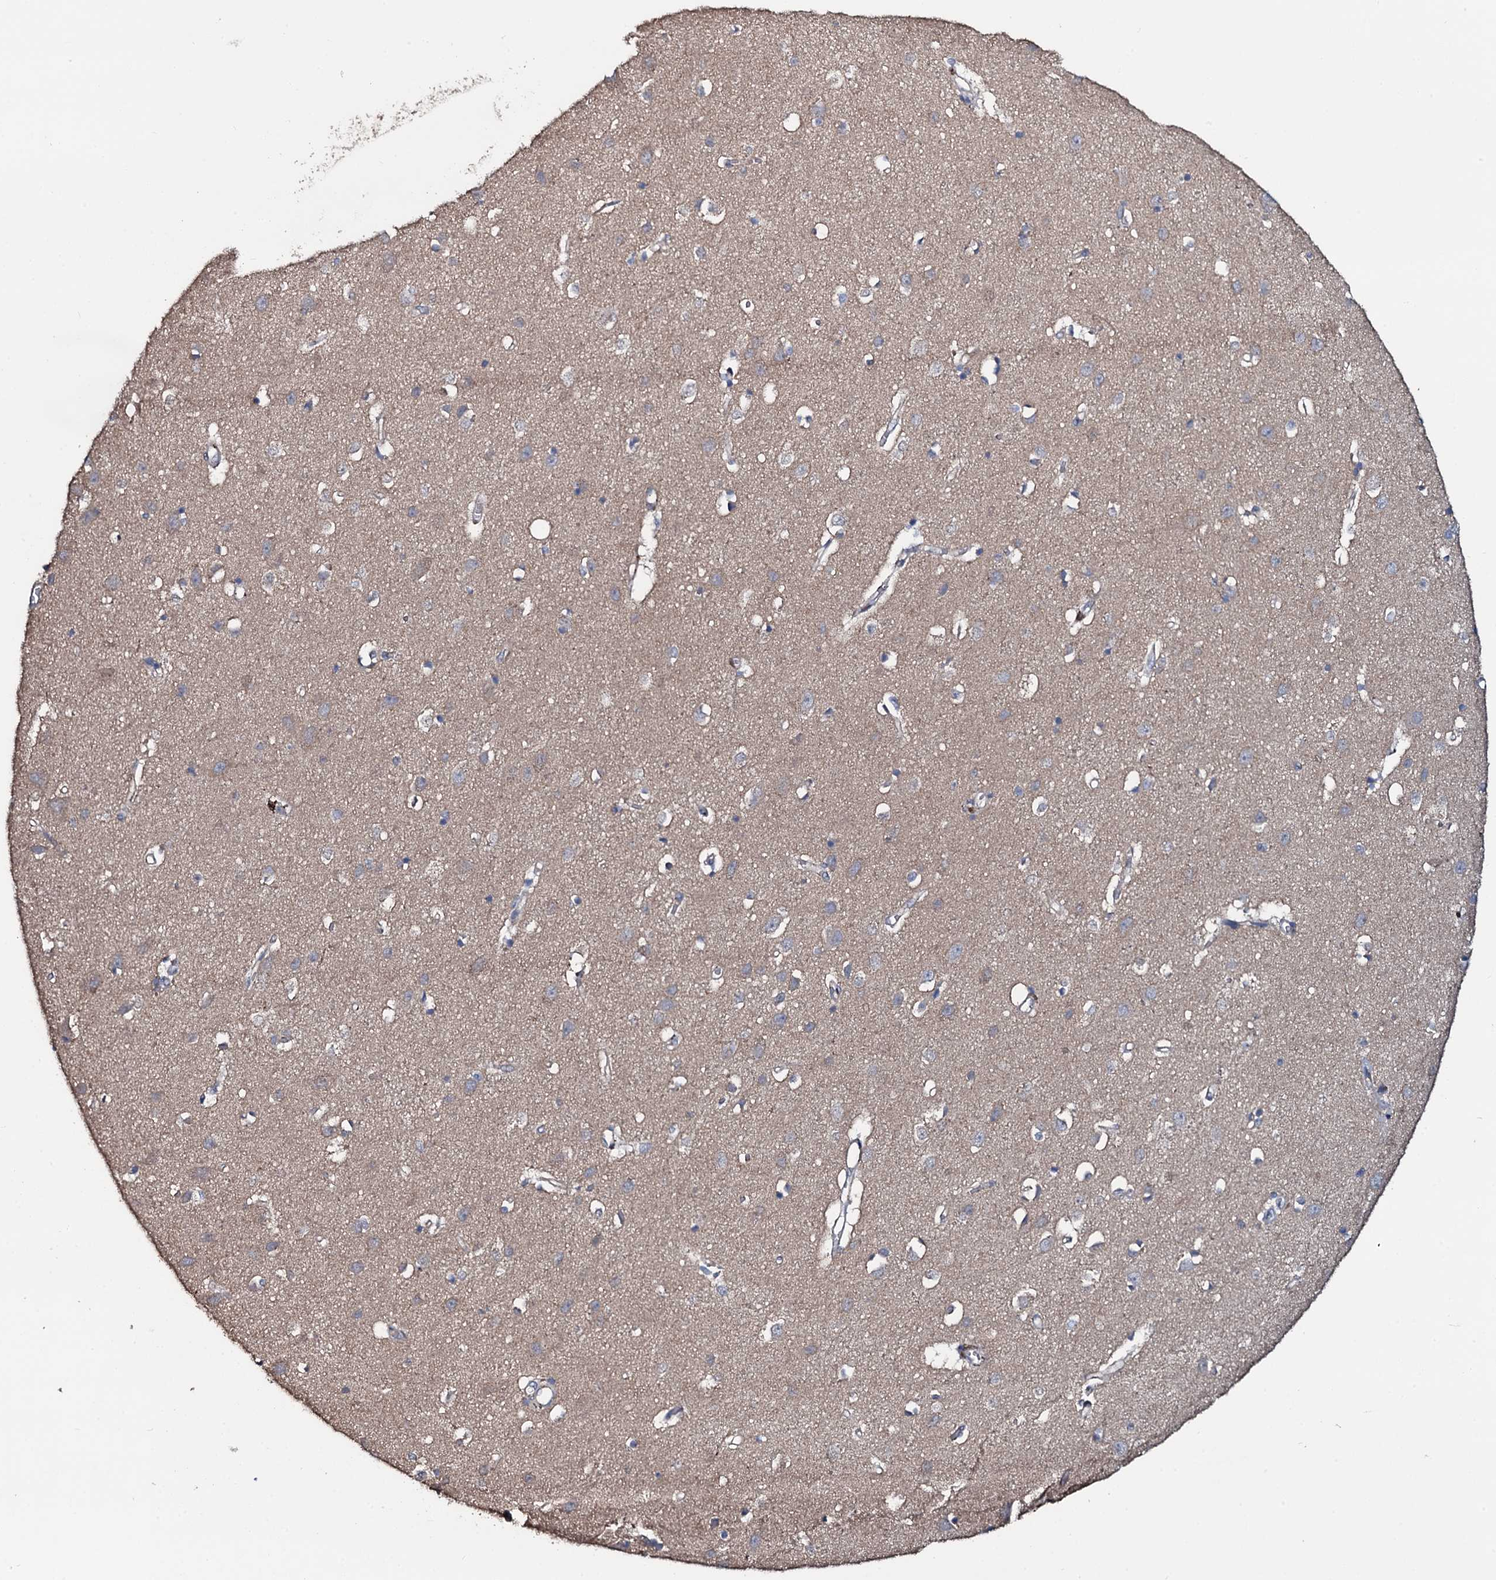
{"staining": {"intensity": "negative", "quantity": "none", "location": "none"}, "tissue": "cerebral cortex", "cell_type": "Endothelial cells", "image_type": "normal", "snomed": [{"axis": "morphology", "description": "Normal tissue, NOS"}, {"axis": "topography", "description": "Cerebral cortex"}], "caption": "Normal cerebral cortex was stained to show a protein in brown. There is no significant positivity in endothelial cells.", "gene": "IL12B", "patient": {"sex": "female", "age": 64}}